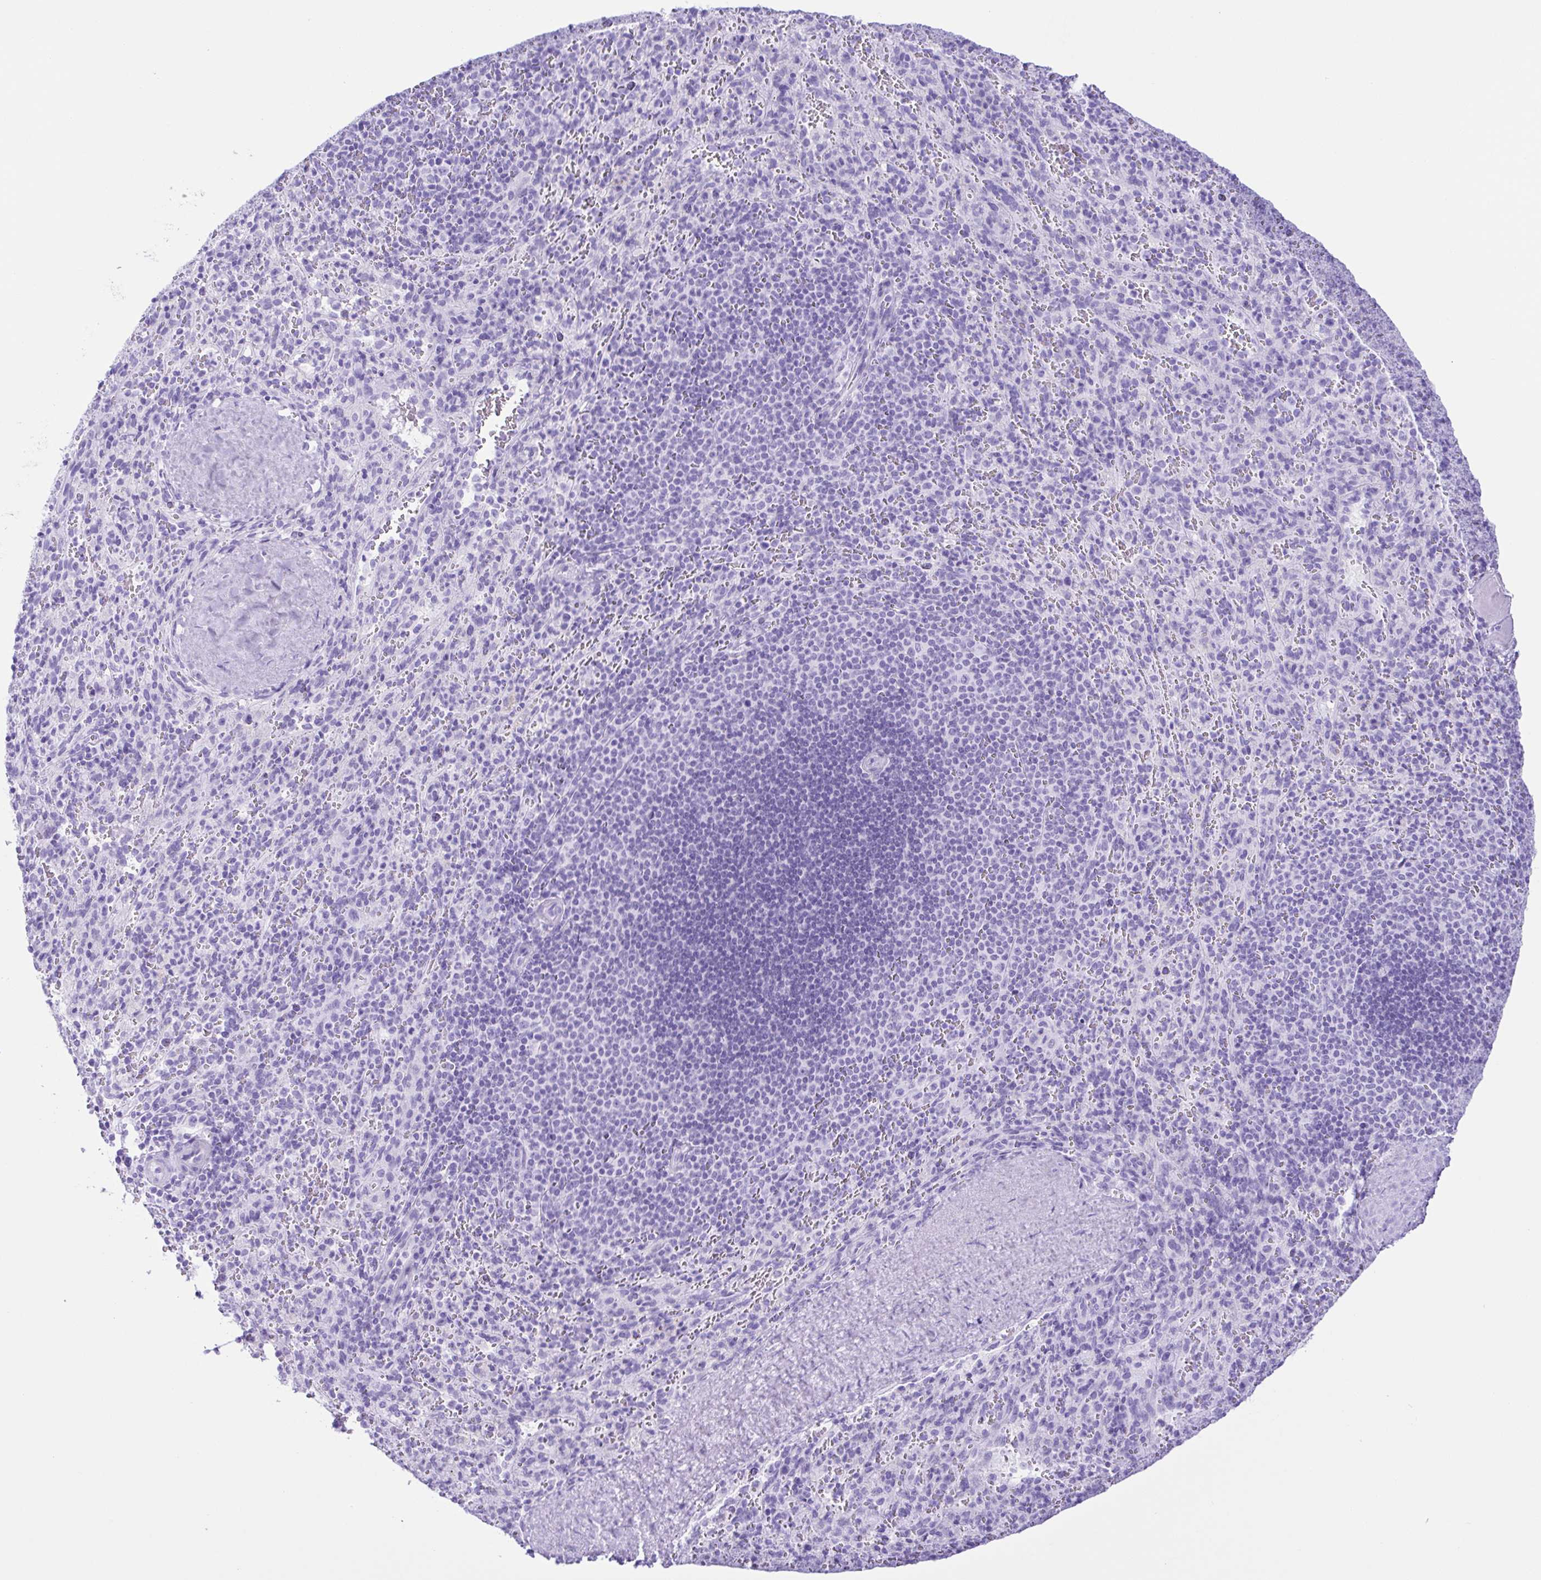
{"staining": {"intensity": "negative", "quantity": "none", "location": "none"}, "tissue": "spleen", "cell_type": "Cells in red pulp", "image_type": "normal", "snomed": [{"axis": "morphology", "description": "Normal tissue, NOS"}, {"axis": "topography", "description": "Spleen"}], "caption": "This histopathology image is of benign spleen stained with IHC to label a protein in brown with the nuclei are counter-stained blue. There is no staining in cells in red pulp. (IHC, brightfield microscopy, high magnification).", "gene": "ERP27", "patient": {"sex": "male", "age": 57}}